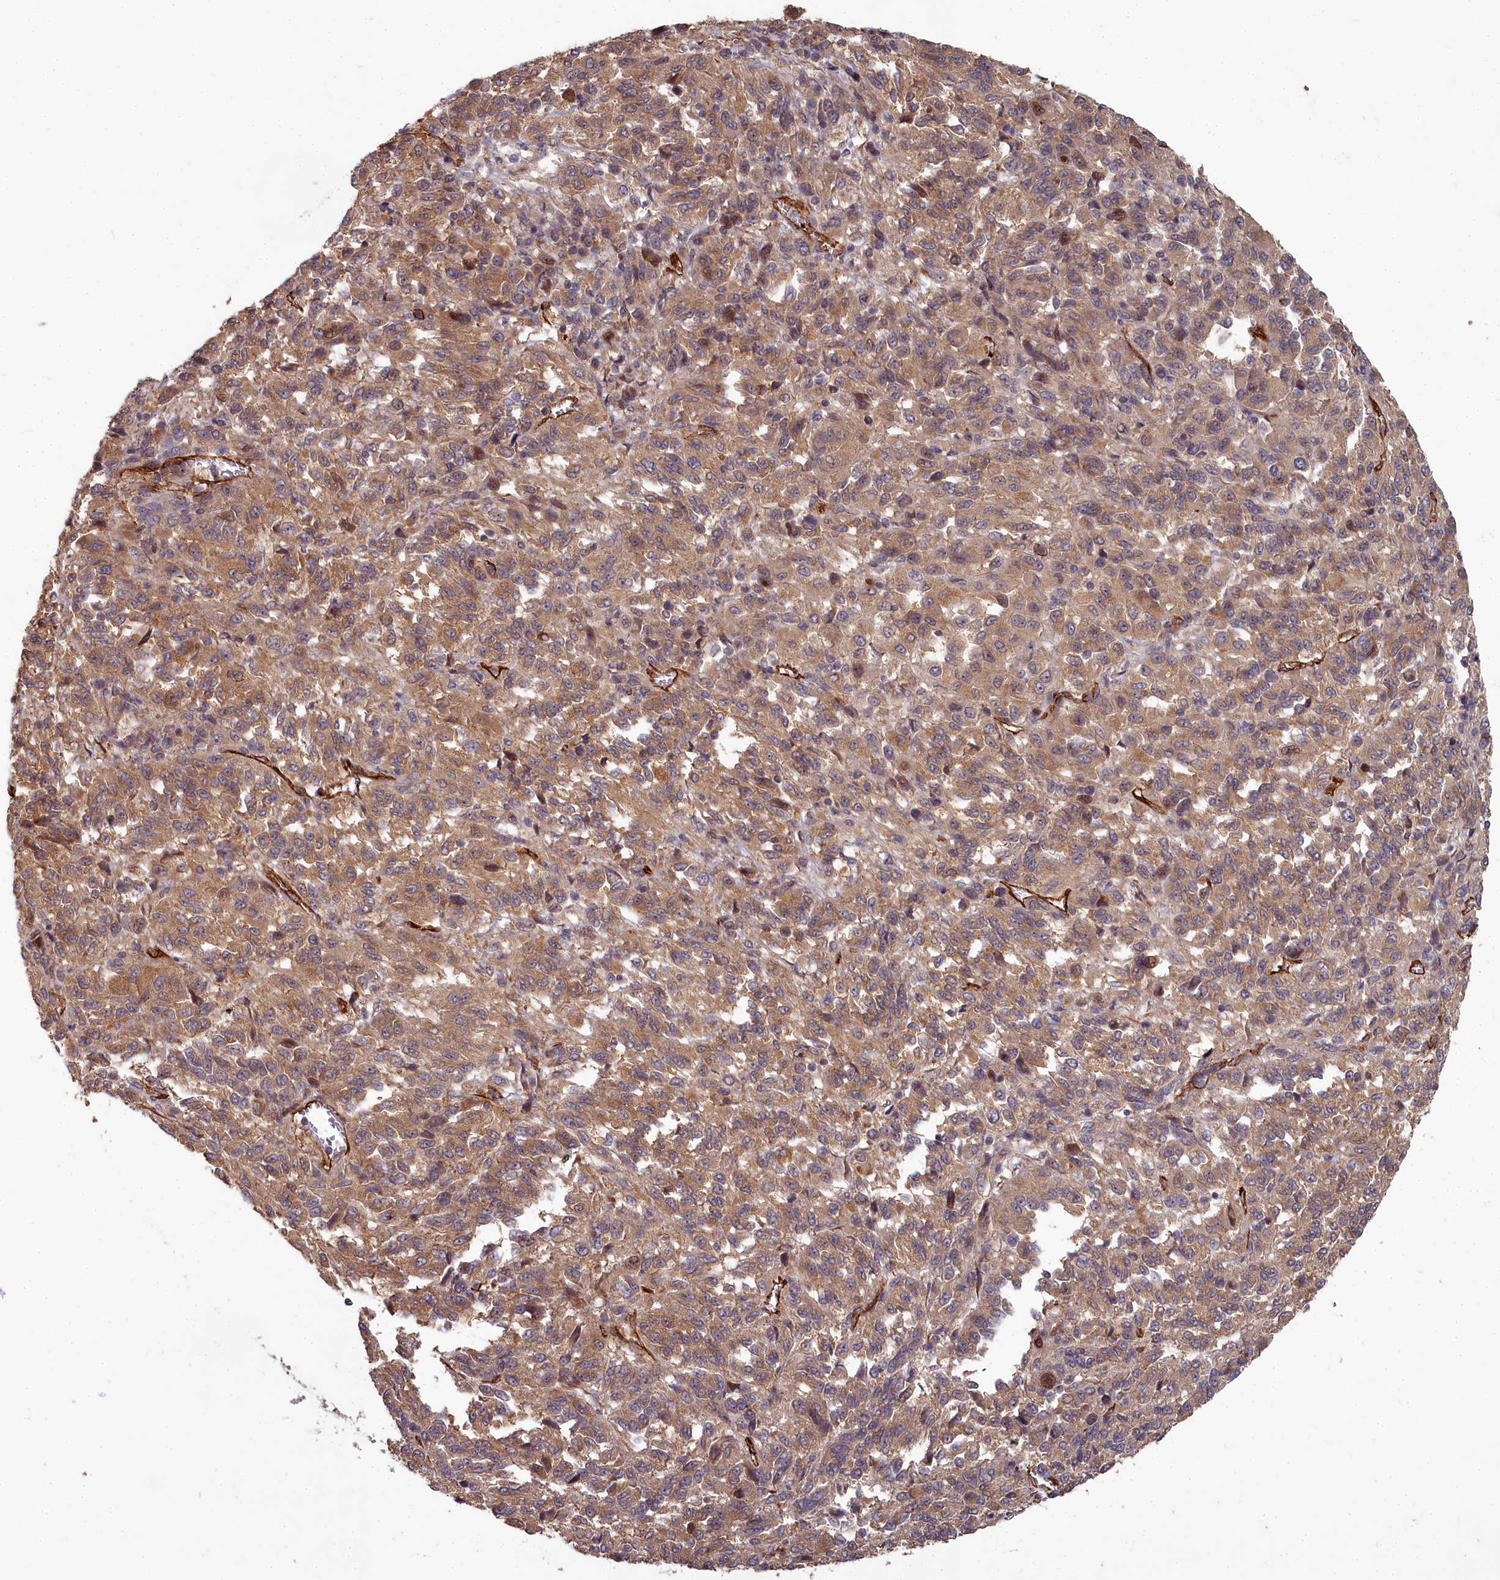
{"staining": {"intensity": "moderate", "quantity": ">75%", "location": "cytoplasmic/membranous"}, "tissue": "melanoma", "cell_type": "Tumor cells", "image_type": "cancer", "snomed": [{"axis": "morphology", "description": "Malignant melanoma, Metastatic site"}, {"axis": "topography", "description": "Lung"}], "caption": "Moderate cytoplasmic/membranous expression for a protein is present in approximately >75% of tumor cells of malignant melanoma (metastatic site) using IHC.", "gene": "TSPYL4", "patient": {"sex": "male", "age": 64}}